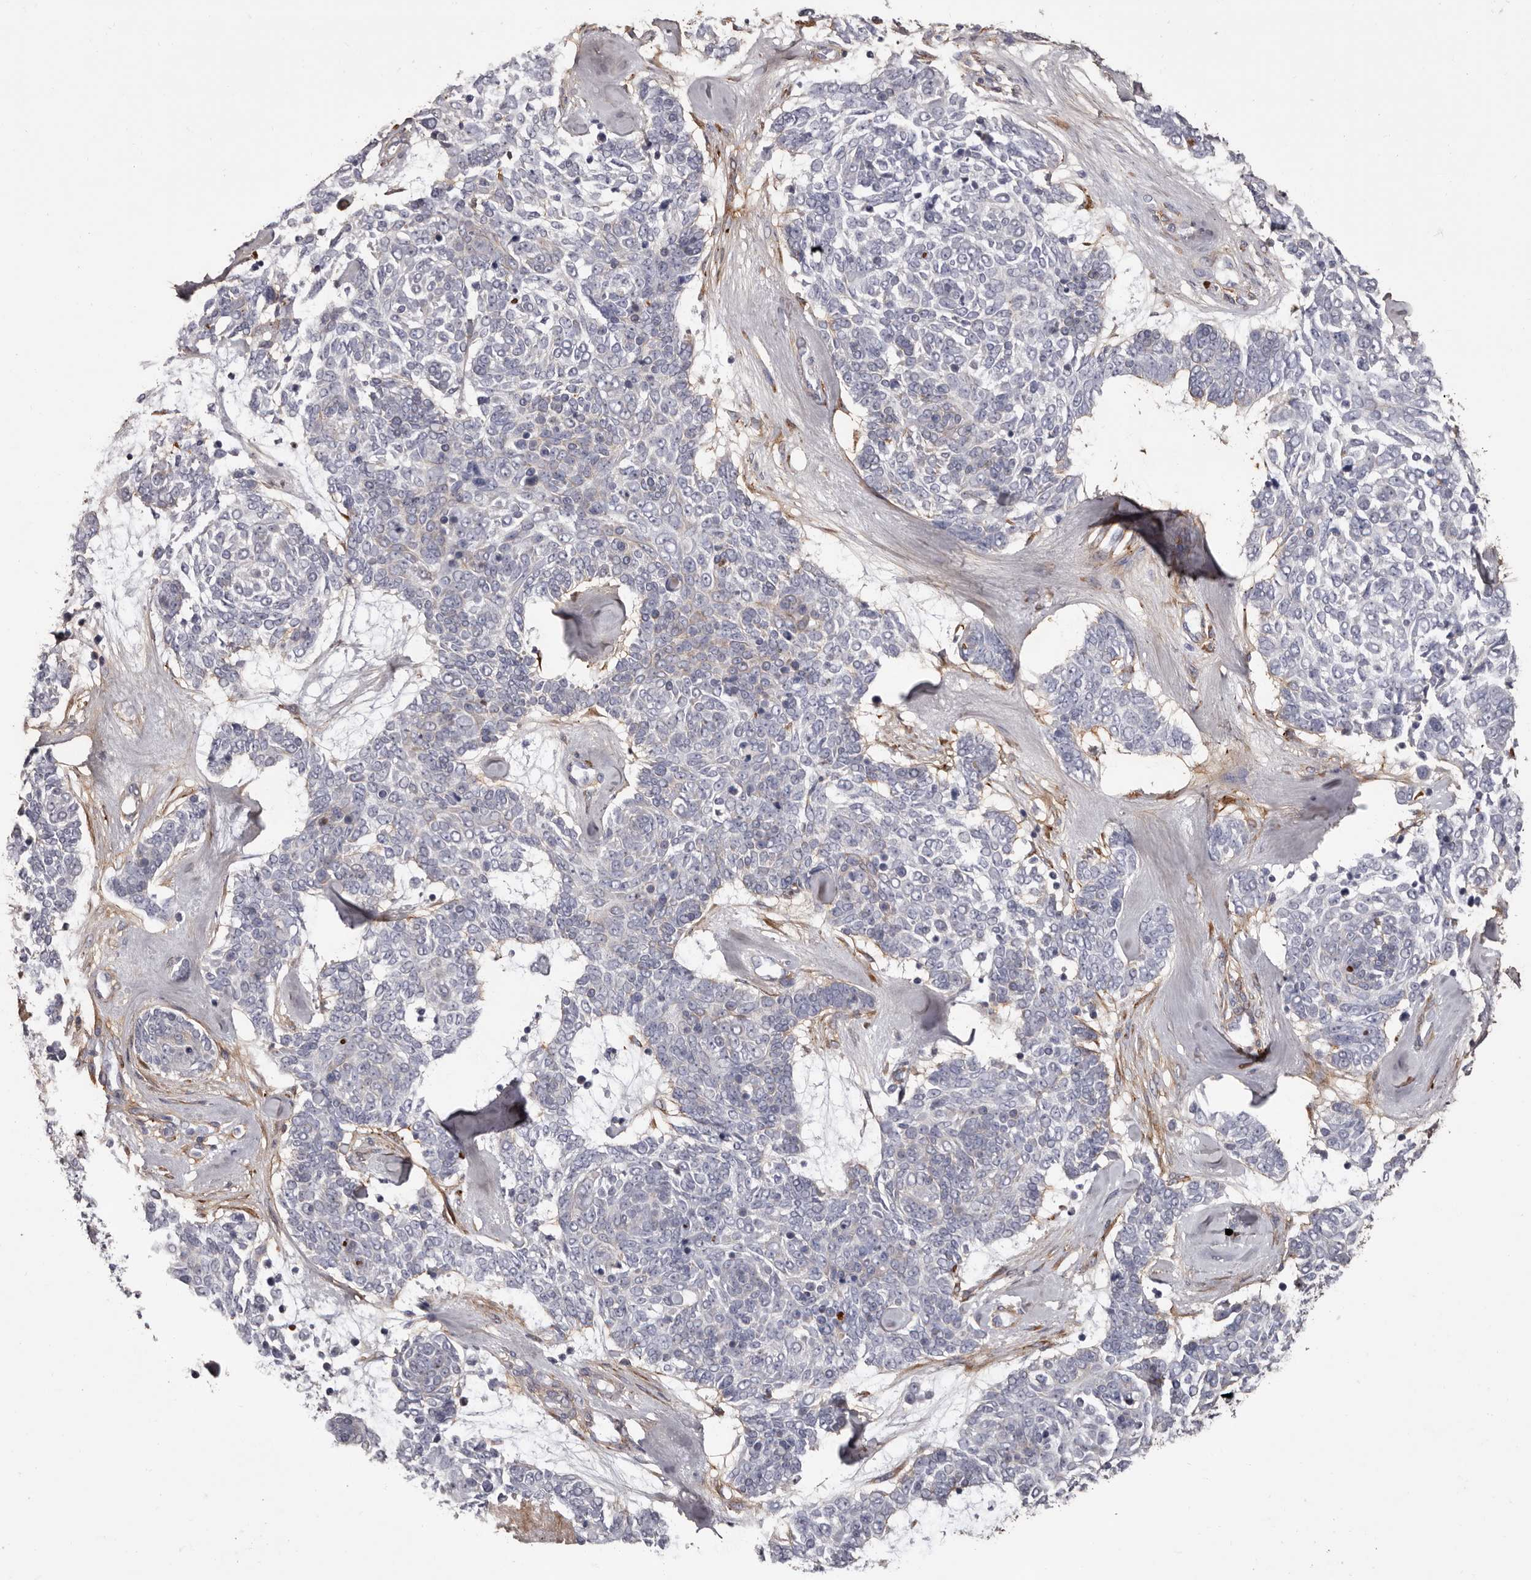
{"staining": {"intensity": "negative", "quantity": "none", "location": "none"}, "tissue": "skin cancer", "cell_type": "Tumor cells", "image_type": "cancer", "snomed": [{"axis": "morphology", "description": "Basal cell carcinoma"}, {"axis": "topography", "description": "Skin"}], "caption": "Human basal cell carcinoma (skin) stained for a protein using immunohistochemistry (IHC) shows no staining in tumor cells.", "gene": "COL6A1", "patient": {"sex": "female", "age": 81}}